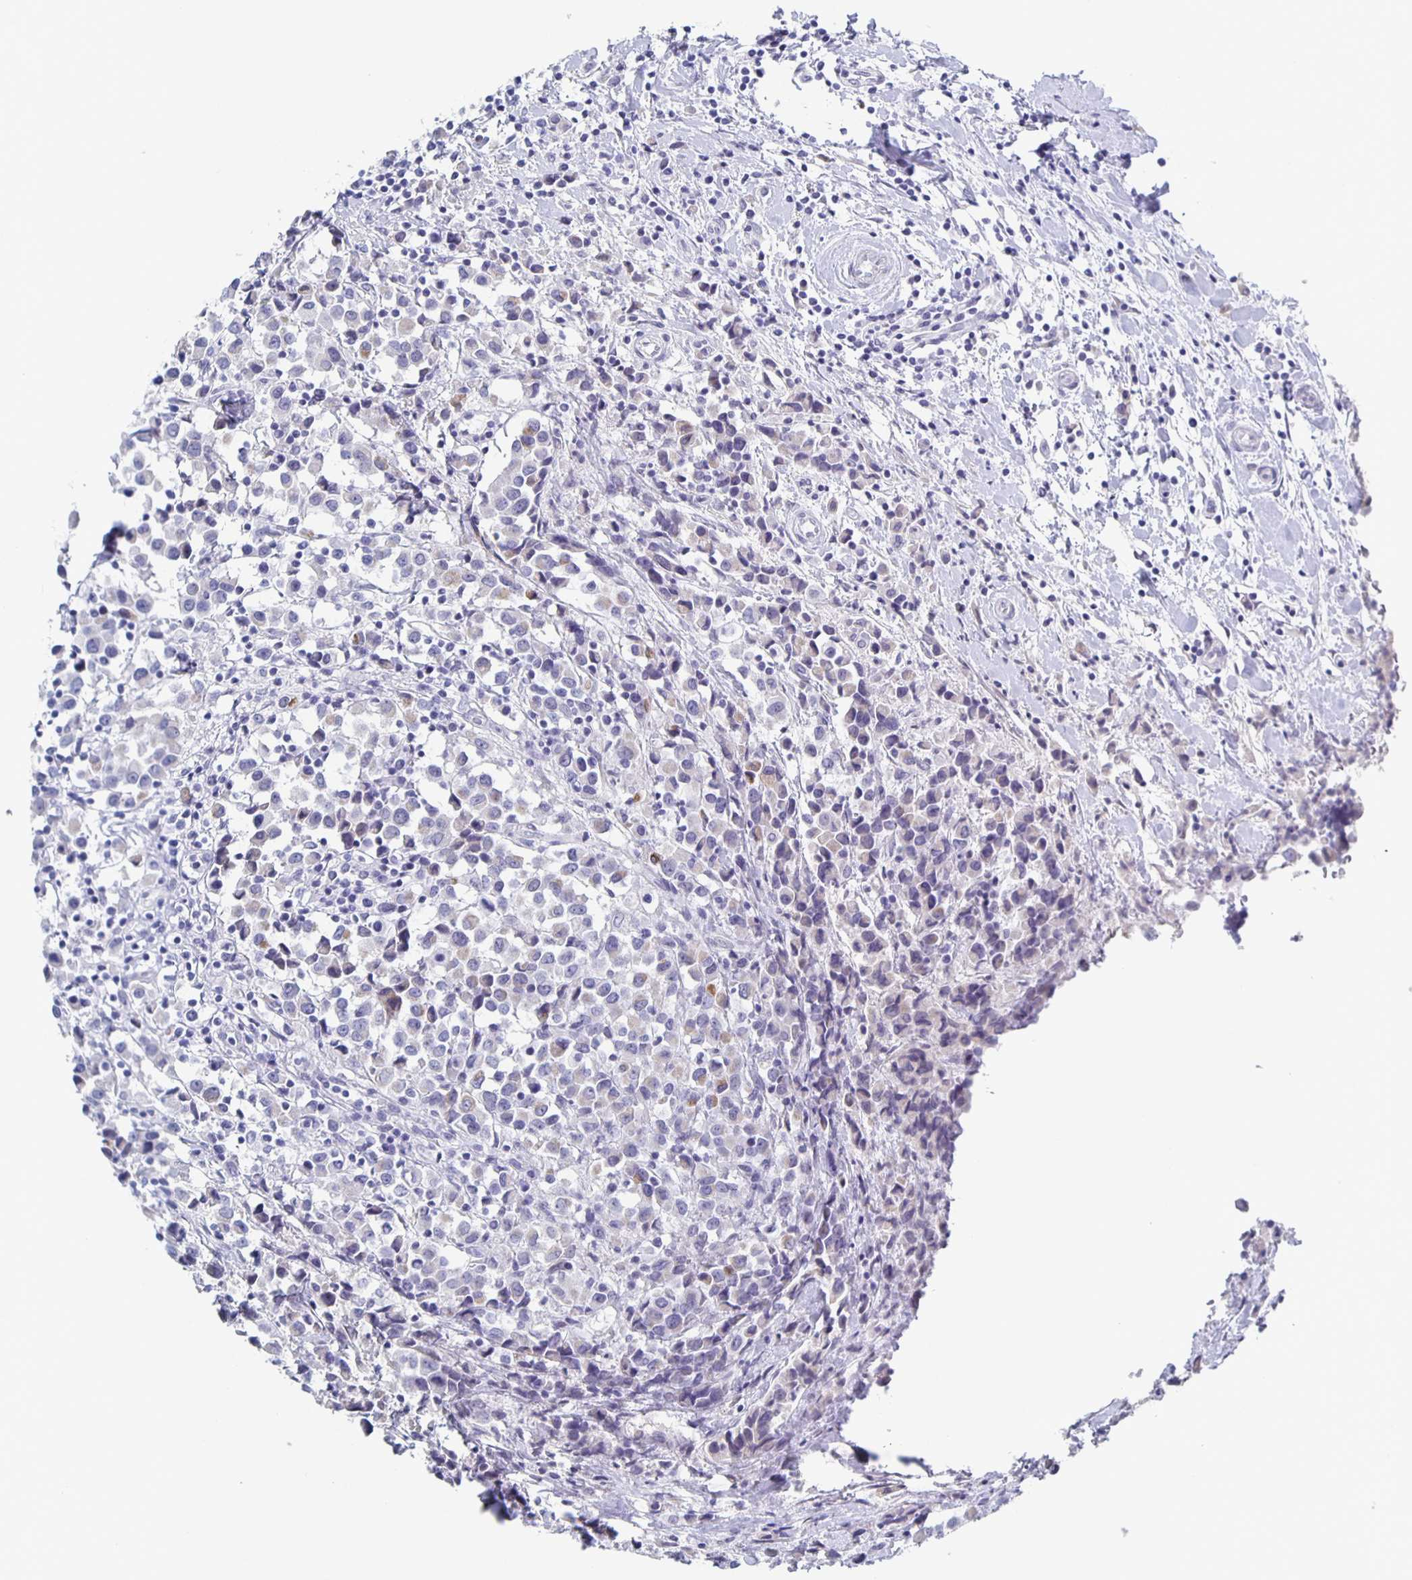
{"staining": {"intensity": "weak", "quantity": "<25%", "location": "cytoplasmic/membranous"}, "tissue": "breast cancer", "cell_type": "Tumor cells", "image_type": "cancer", "snomed": [{"axis": "morphology", "description": "Duct carcinoma"}, {"axis": "topography", "description": "Breast"}], "caption": "Breast cancer (invasive ductal carcinoma) was stained to show a protein in brown. There is no significant expression in tumor cells. (Brightfield microscopy of DAB (3,3'-diaminobenzidine) IHC at high magnification).", "gene": "CCDC17", "patient": {"sex": "female", "age": 61}}